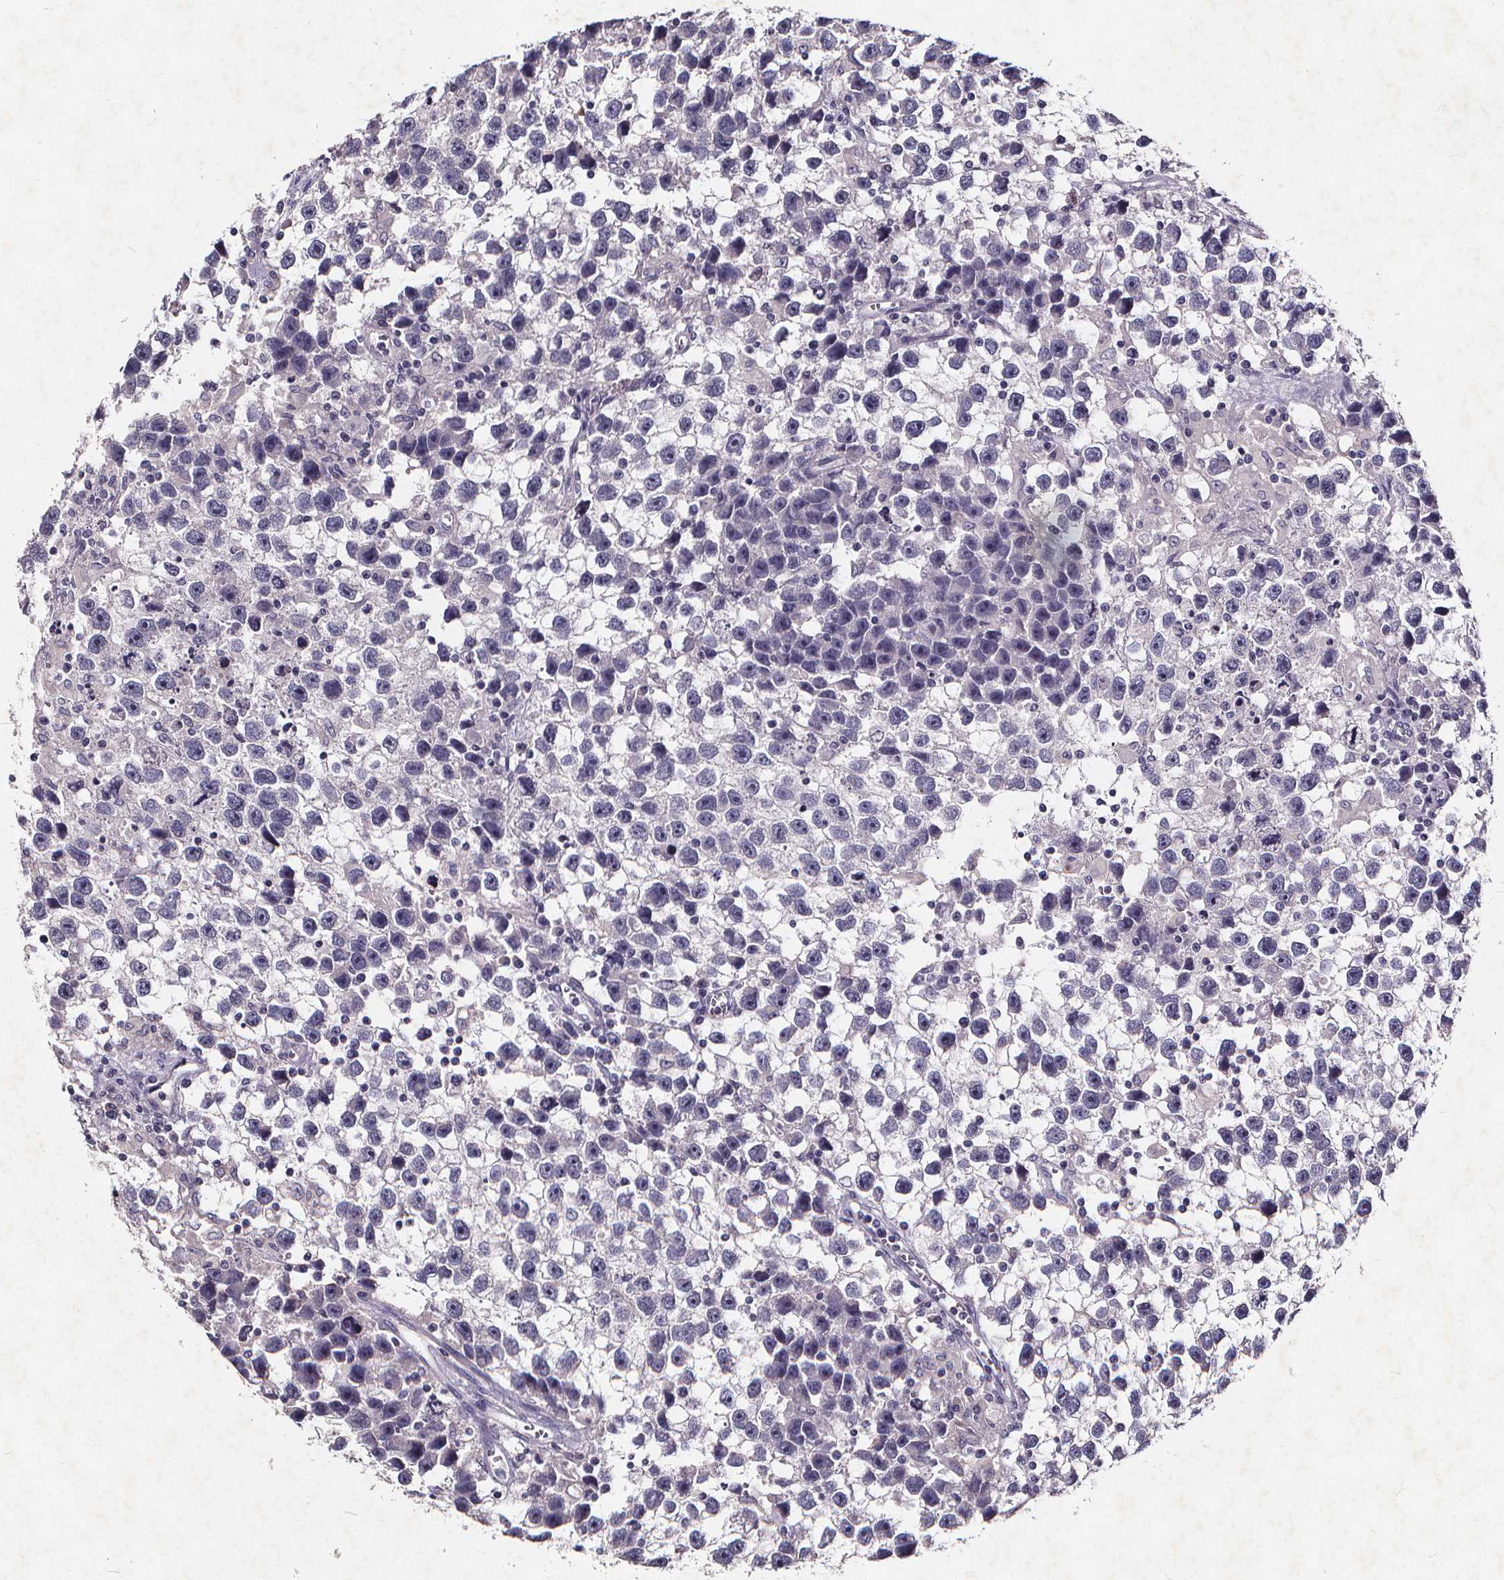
{"staining": {"intensity": "negative", "quantity": "none", "location": "none"}, "tissue": "testis cancer", "cell_type": "Tumor cells", "image_type": "cancer", "snomed": [{"axis": "morphology", "description": "Seminoma, NOS"}, {"axis": "topography", "description": "Testis"}], "caption": "DAB immunohistochemical staining of human testis cancer demonstrates no significant expression in tumor cells.", "gene": "TSPAN14", "patient": {"sex": "male", "age": 43}}